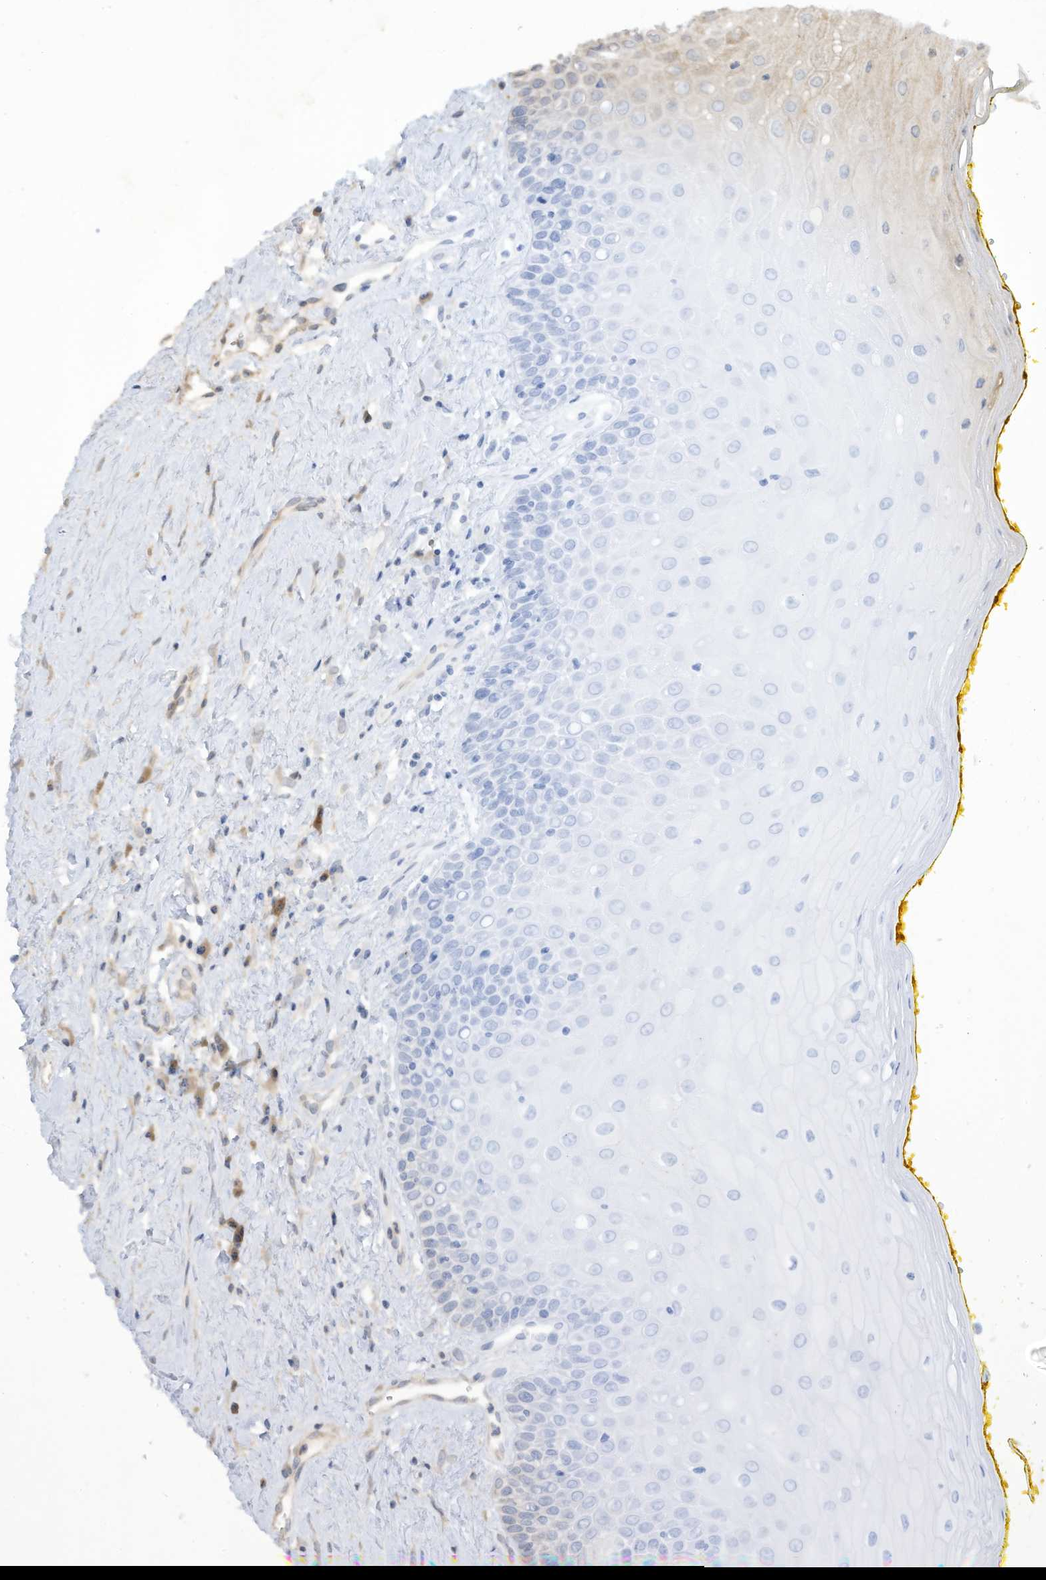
{"staining": {"intensity": "negative", "quantity": "none", "location": "none"}, "tissue": "oral mucosa", "cell_type": "Squamous epithelial cells", "image_type": "normal", "snomed": [{"axis": "morphology", "description": "Normal tissue, NOS"}, {"axis": "morphology", "description": "Squamous cell carcinoma, NOS"}, {"axis": "topography", "description": "Oral tissue"}, {"axis": "topography", "description": "Head-Neck"}], "caption": "DAB immunohistochemical staining of normal oral mucosa shows no significant positivity in squamous epithelial cells.", "gene": "LRRN2", "patient": {"sex": "female", "age": 70}}